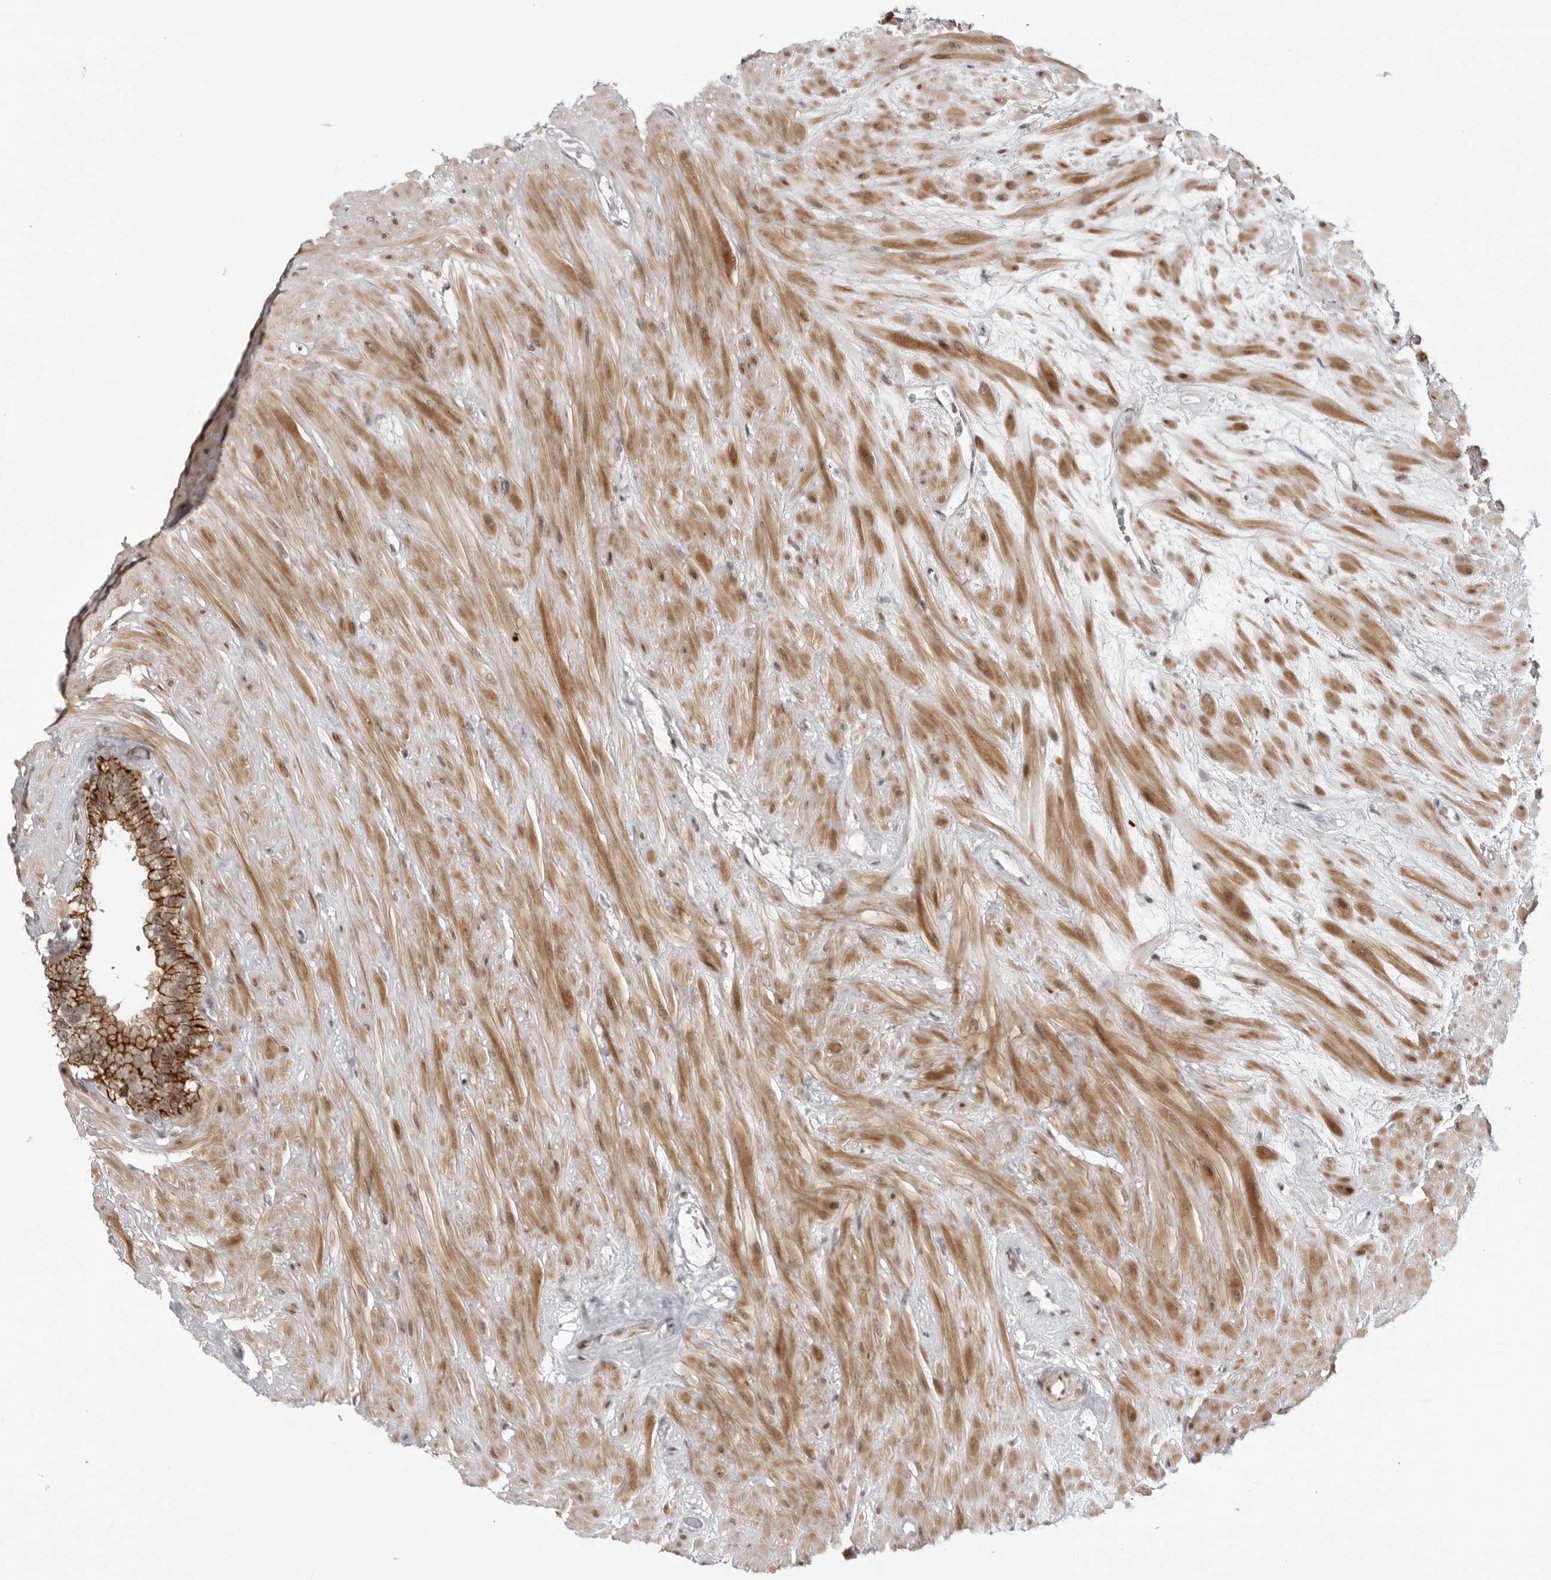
{"staining": {"intensity": "moderate", "quantity": ">75%", "location": "cytoplasmic/membranous,nuclear"}, "tissue": "seminal vesicle", "cell_type": "Glandular cells", "image_type": "normal", "snomed": [{"axis": "morphology", "description": "Normal tissue, NOS"}, {"axis": "topography", "description": "Seminal veicle"}], "caption": "Seminal vesicle stained with IHC demonstrates moderate cytoplasmic/membranous,nuclear positivity in approximately >75% of glandular cells. The staining is performed using DAB (3,3'-diaminobenzidine) brown chromogen to label protein expression. The nuclei are counter-stained blue using hematoxylin.", "gene": "TRIM66", "patient": {"sex": "male", "age": 80}}